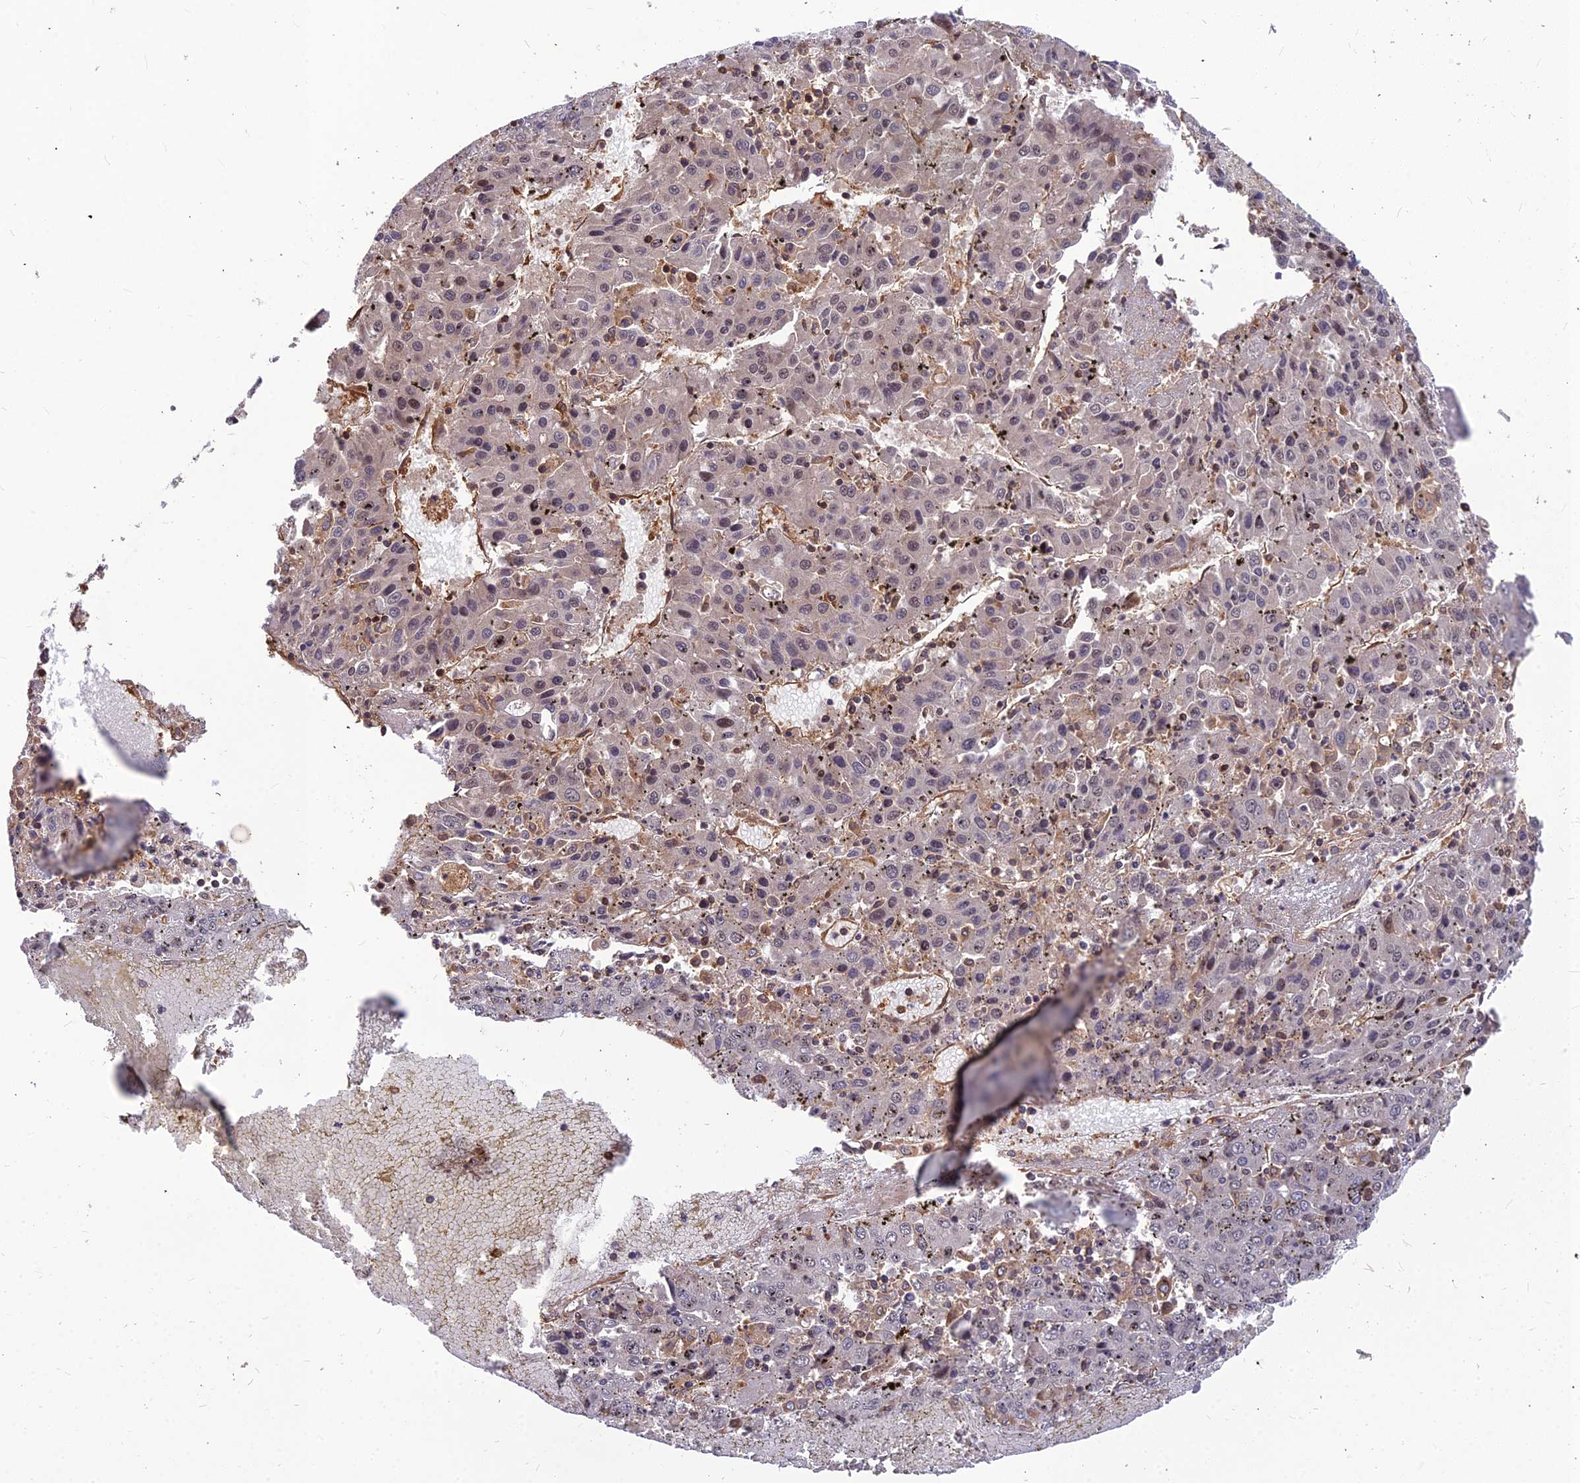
{"staining": {"intensity": "weak", "quantity": "<25%", "location": "nuclear"}, "tissue": "liver cancer", "cell_type": "Tumor cells", "image_type": "cancer", "snomed": [{"axis": "morphology", "description": "Carcinoma, Hepatocellular, NOS"}, {"axis": "topography", "description": "Liver"}], "caption": "DAB immunohistochemical staining of liver cancer (hepatocellular carcinoma) shows no significant expression in tumor cells. (DAB IHC, high magnification).", "gene": "ZNF467", "patient": {"sex": "female", "age": 53}}